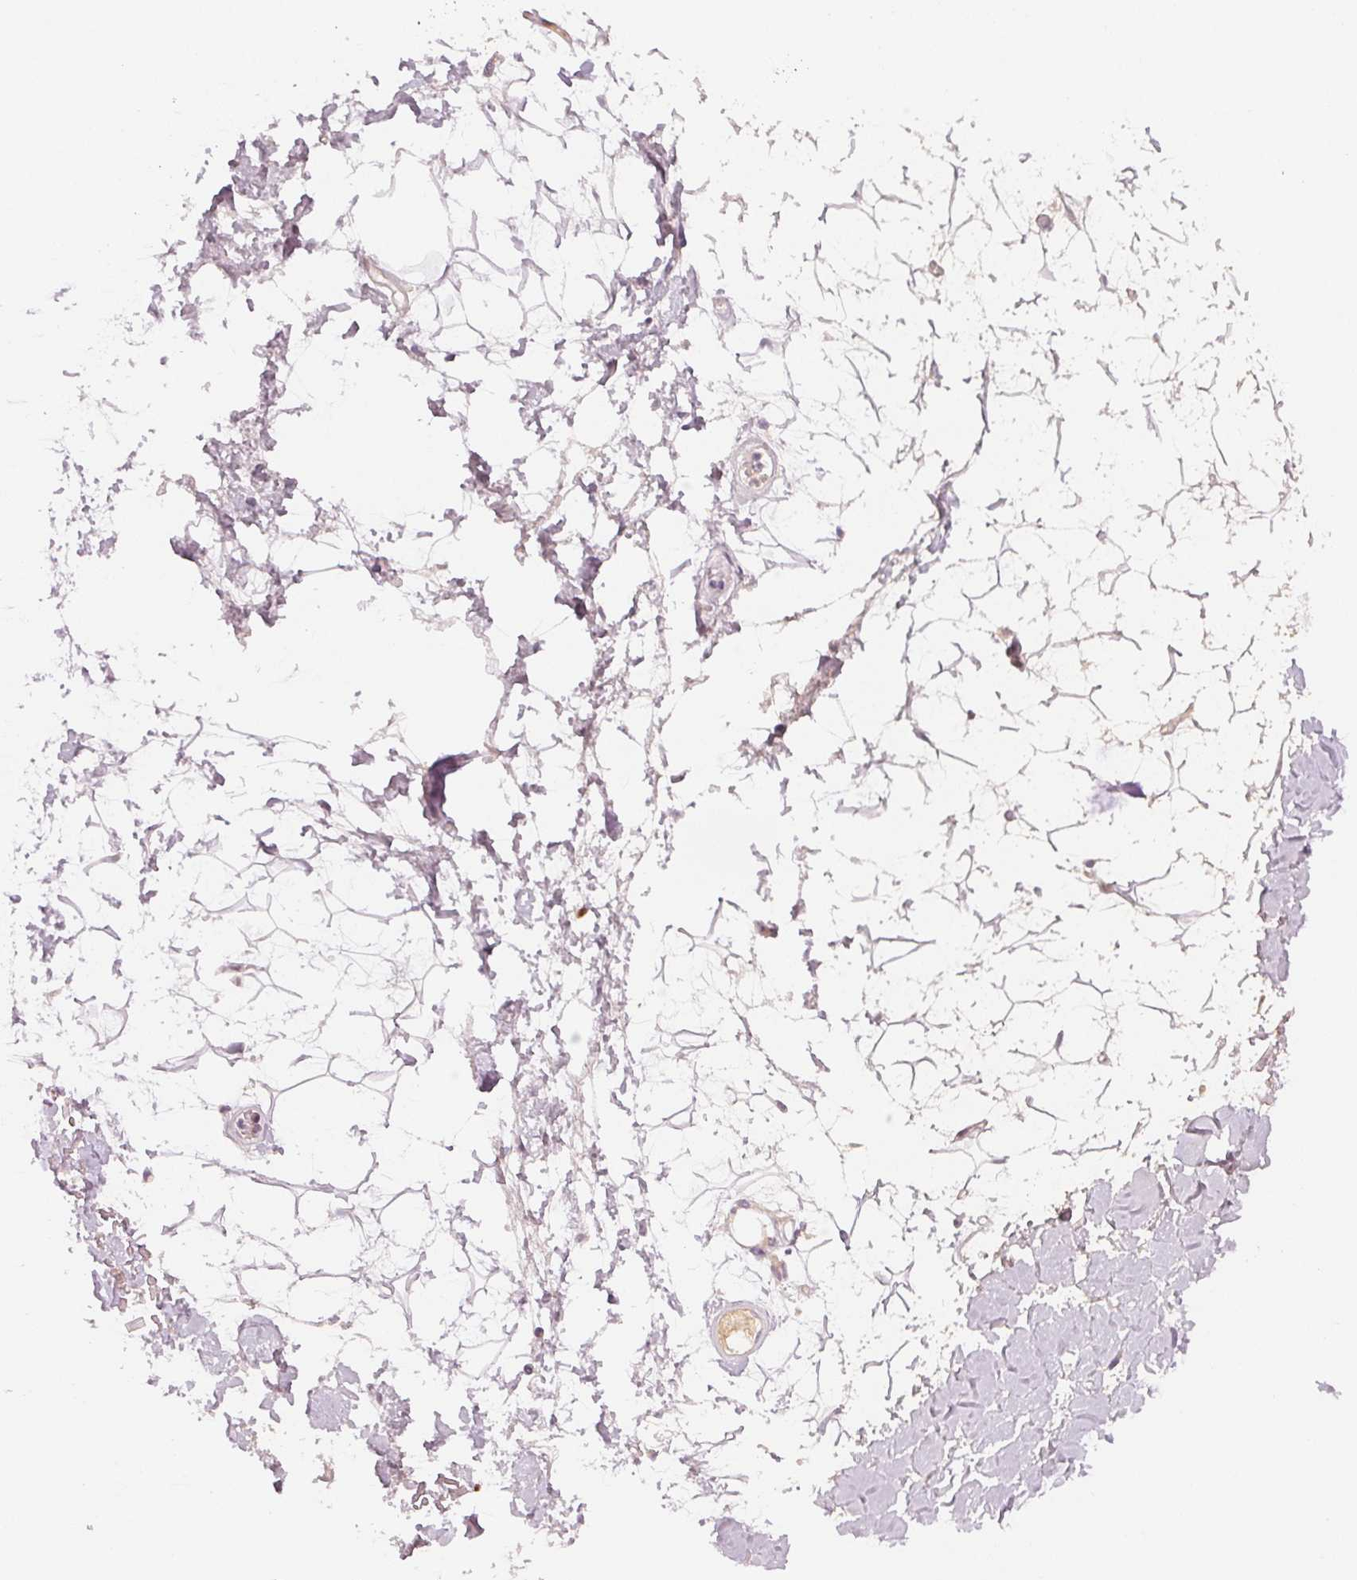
{"staining": {"intensity": "negative", "quantity": "none", "location": "none"}, "tissue": "adipose tissue", "cell_type": "Adipocytes", "image_type": "normal", "snomed": [{"axis": "morphology", "description": "Normal tissue, NOS"}, {"axis": "topography", "description": "Anal"}, {"axis": "topography", "description": "Peripheral nerve tissue"}], "caption": "The micrograph demonstrates no staining of adipocytes in benign adipose tissue.", "gene": "AFM", "patient": {"sex": "male", "age": 78}}